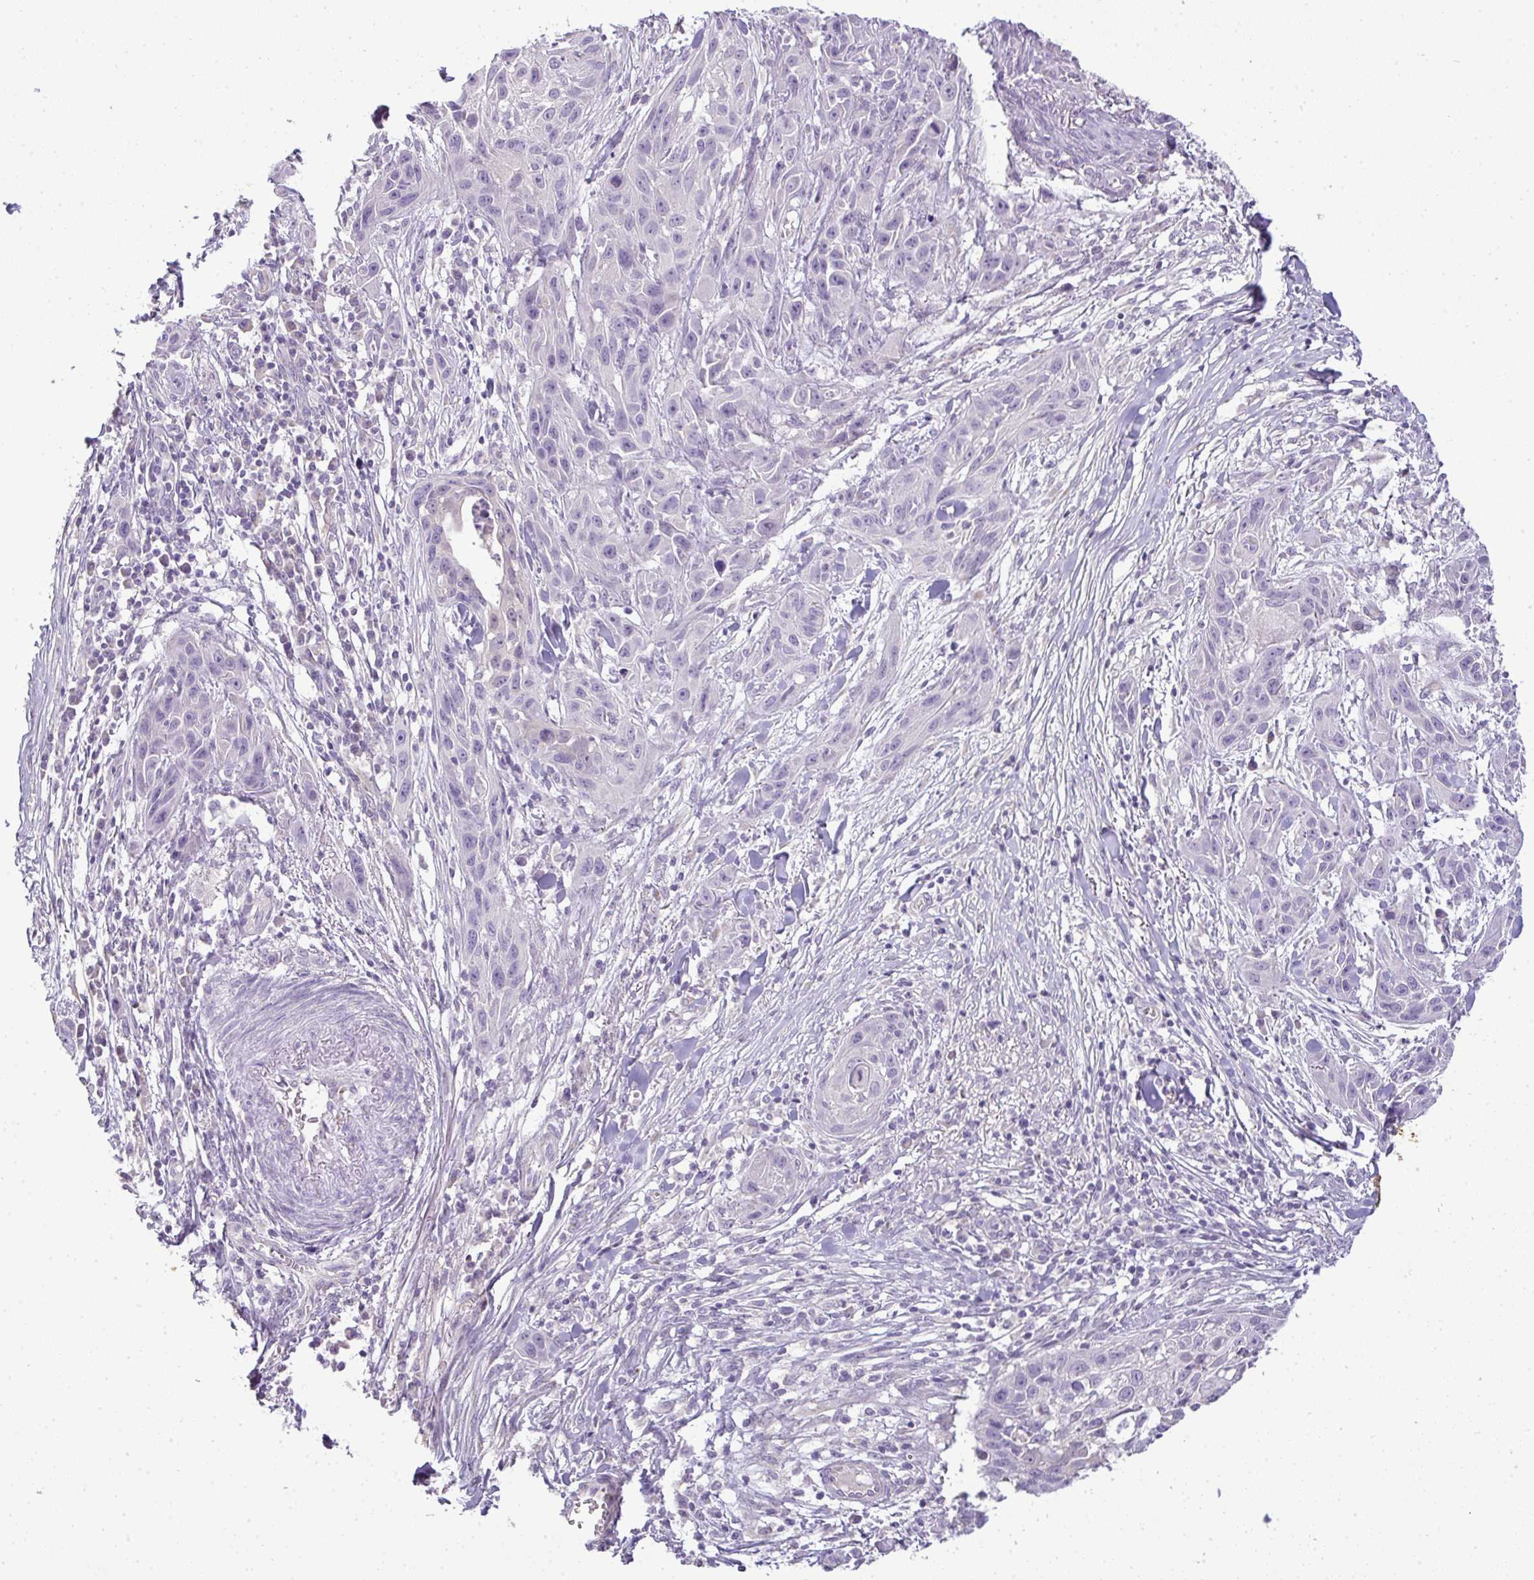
{"staining": {"intensity": "negative", "quantity": "none", "location": "none"}, "tissue": "skin cancer", "cell_type": "Tumor cells", "image_type": "cancer", "snomed": [{"axis": "morphology", "description": "Squamous cell carcinoma, NOS"}, {"axis": "topography", "description": "Skin"}, {"axis": "topography", "description": "Vulva"}], "caption": "A high-resolution image shows immunohistochemistry staining of skin squamous cell carcinoma, which reveals no significant staining in tumor cells.", "gene": "CMPK1", "patient": {"sex": "female", "age": 83}}